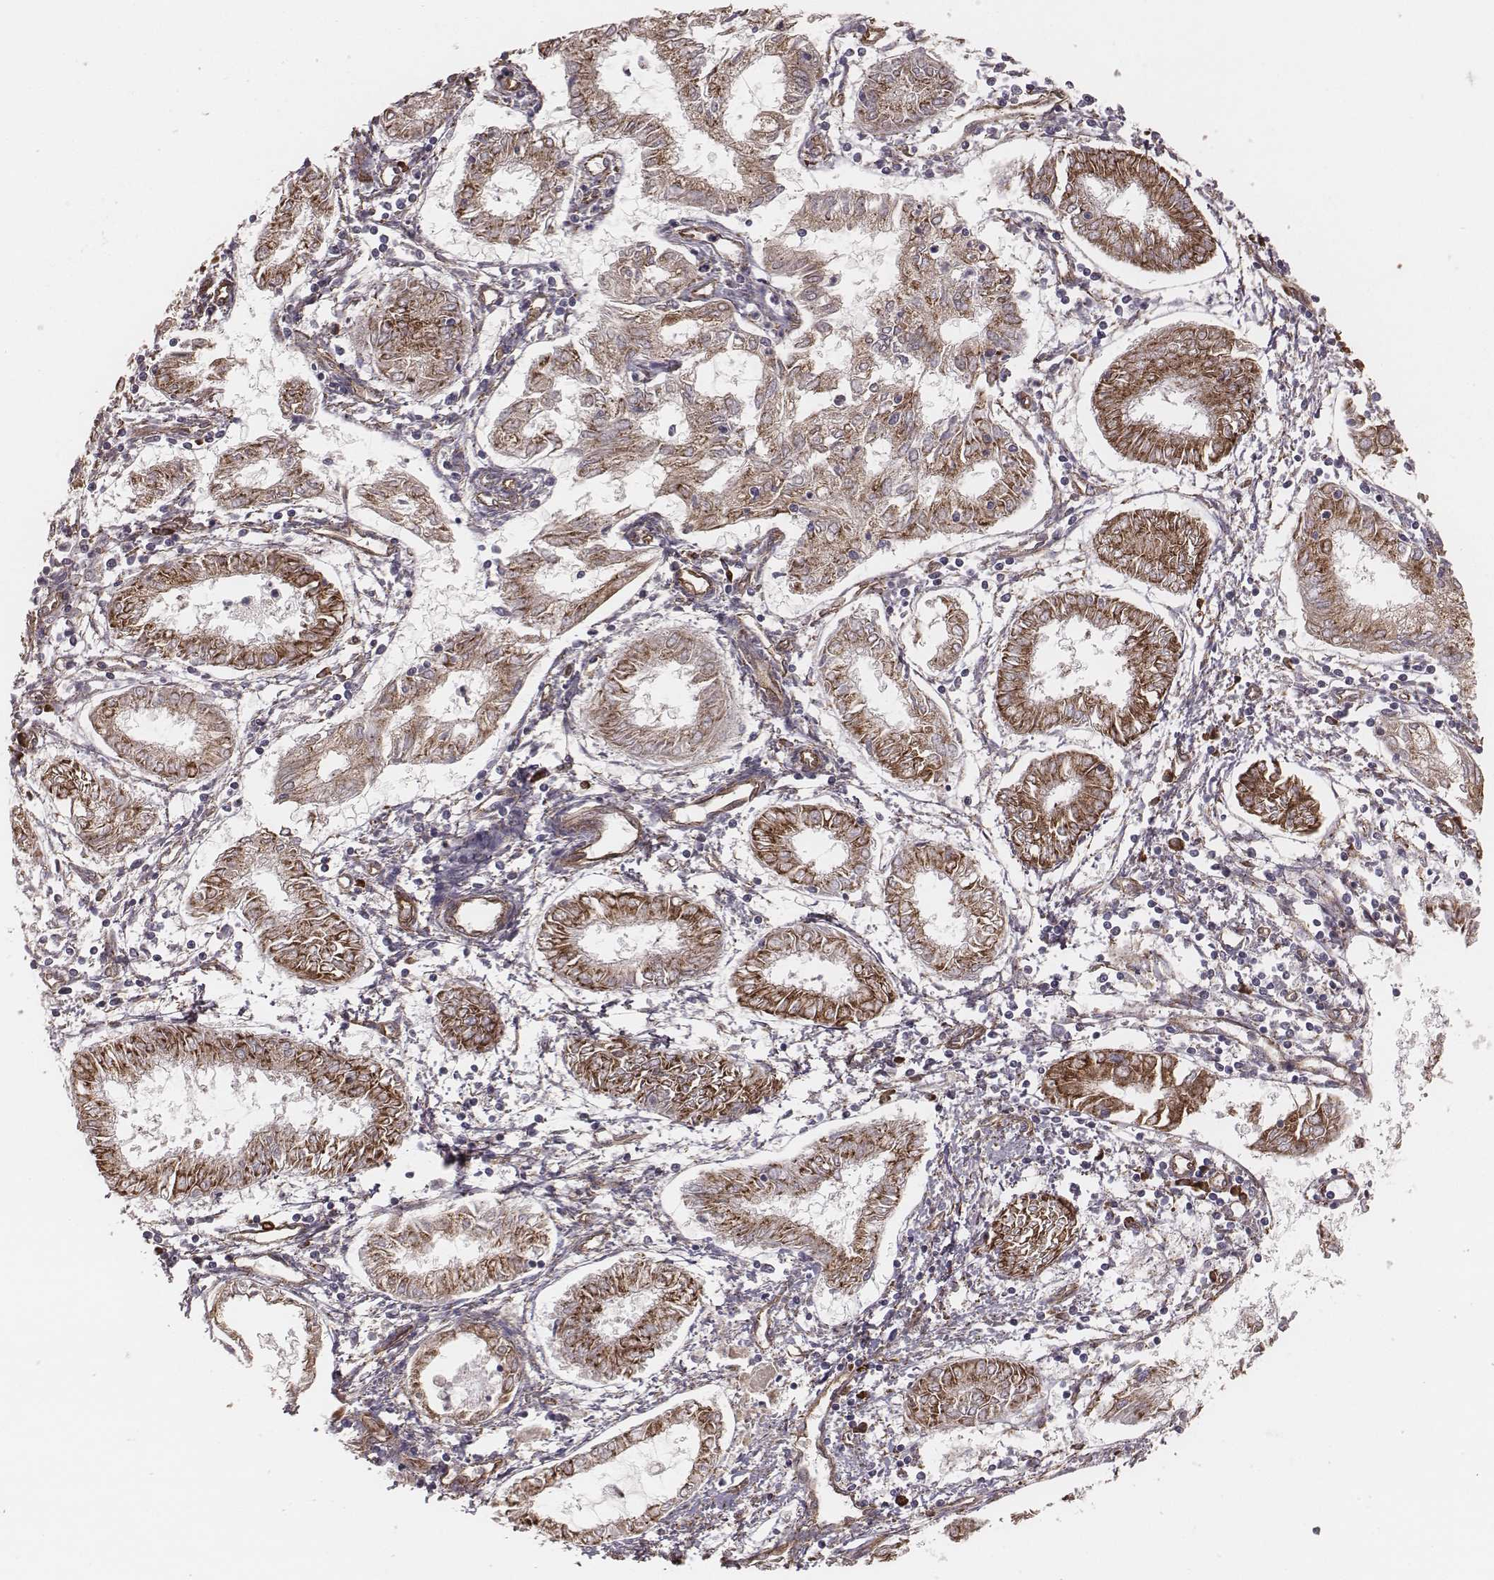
{"staining": {"intensity": "moderate", "quantity": ">75%", "location": "cytoplasmic/membranous"}, "tissue": "endometrial cancer", "cell_type": "Tumor cells", "image_type": "cancer", "snomed": [{"axis": "morphology", "description": "Adenocarcinoma, NOS"}, {"axis": "topography", "description": "Endometrium"}], "caption": "Brown immunohistochemical staining in human endometrial cancer (adenocarcinoma) reveals moderate cytoplasmic/membranous positivity in approximately >75% of tumor cells.", "gene": "PALMD", "patient": {"sex": "female", "age": 68}}